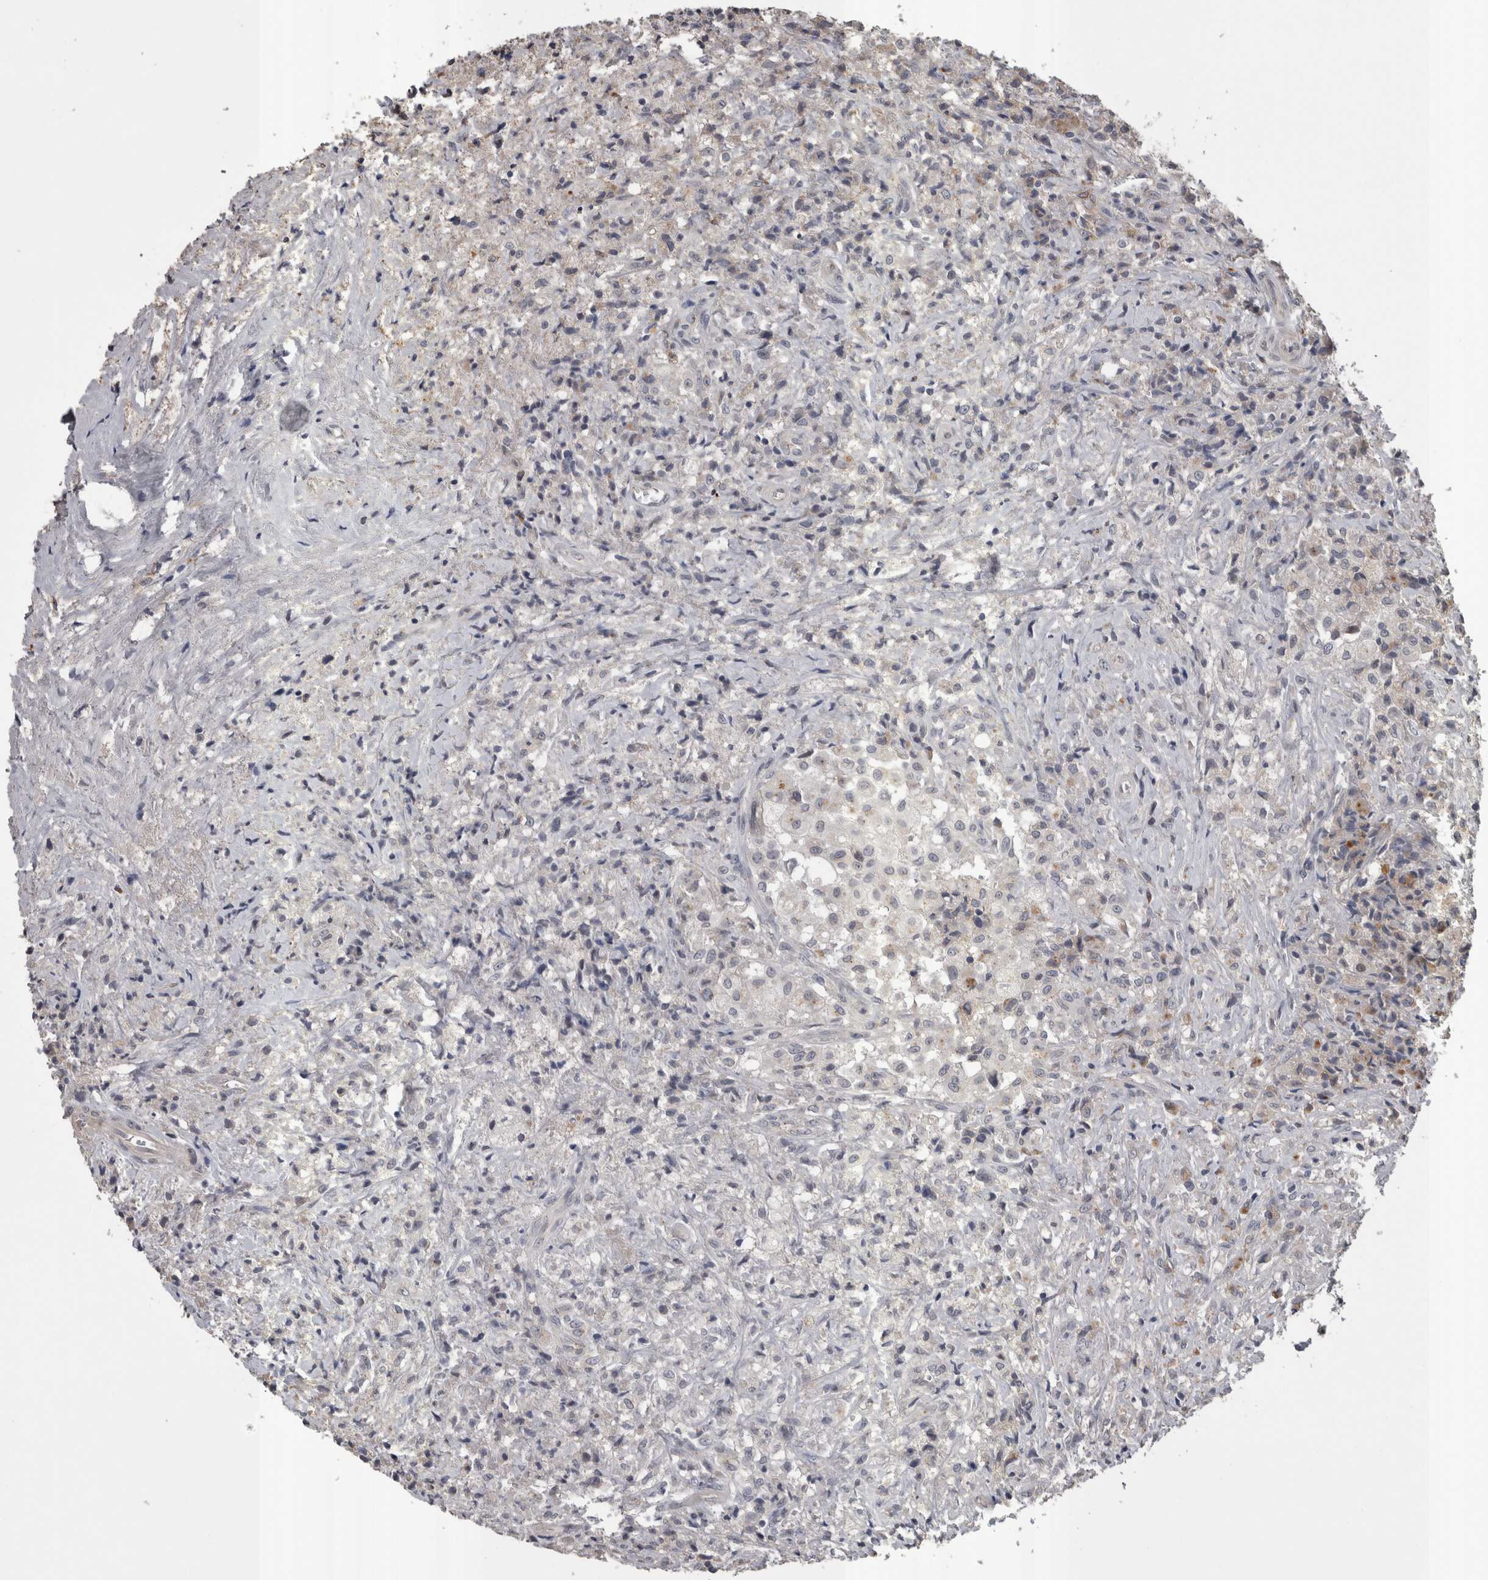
{"staining": {"intensity": "negative", "quantity": "none", "location": "none"}, "tissue": "testis cancer", "cell_type": "Tumor cells", "image_type": "cancer", "snomed": [{"axis": "morphology", "description": "Carcinoma, Embryonal, NOS"}, {"axis": "topography", "description": "Testis"}], "caption": "Immunohistochemistry histopathology image of neoplastic tissue: testis embryonal carcinoma stained with DAB (3,3'-diaminobenzidine) exhibits no significant protein positivity in tumor cells. Nuclei are stained in blue.", "gene": "STC1", "patient": {"sex": "male", "age": 2}}